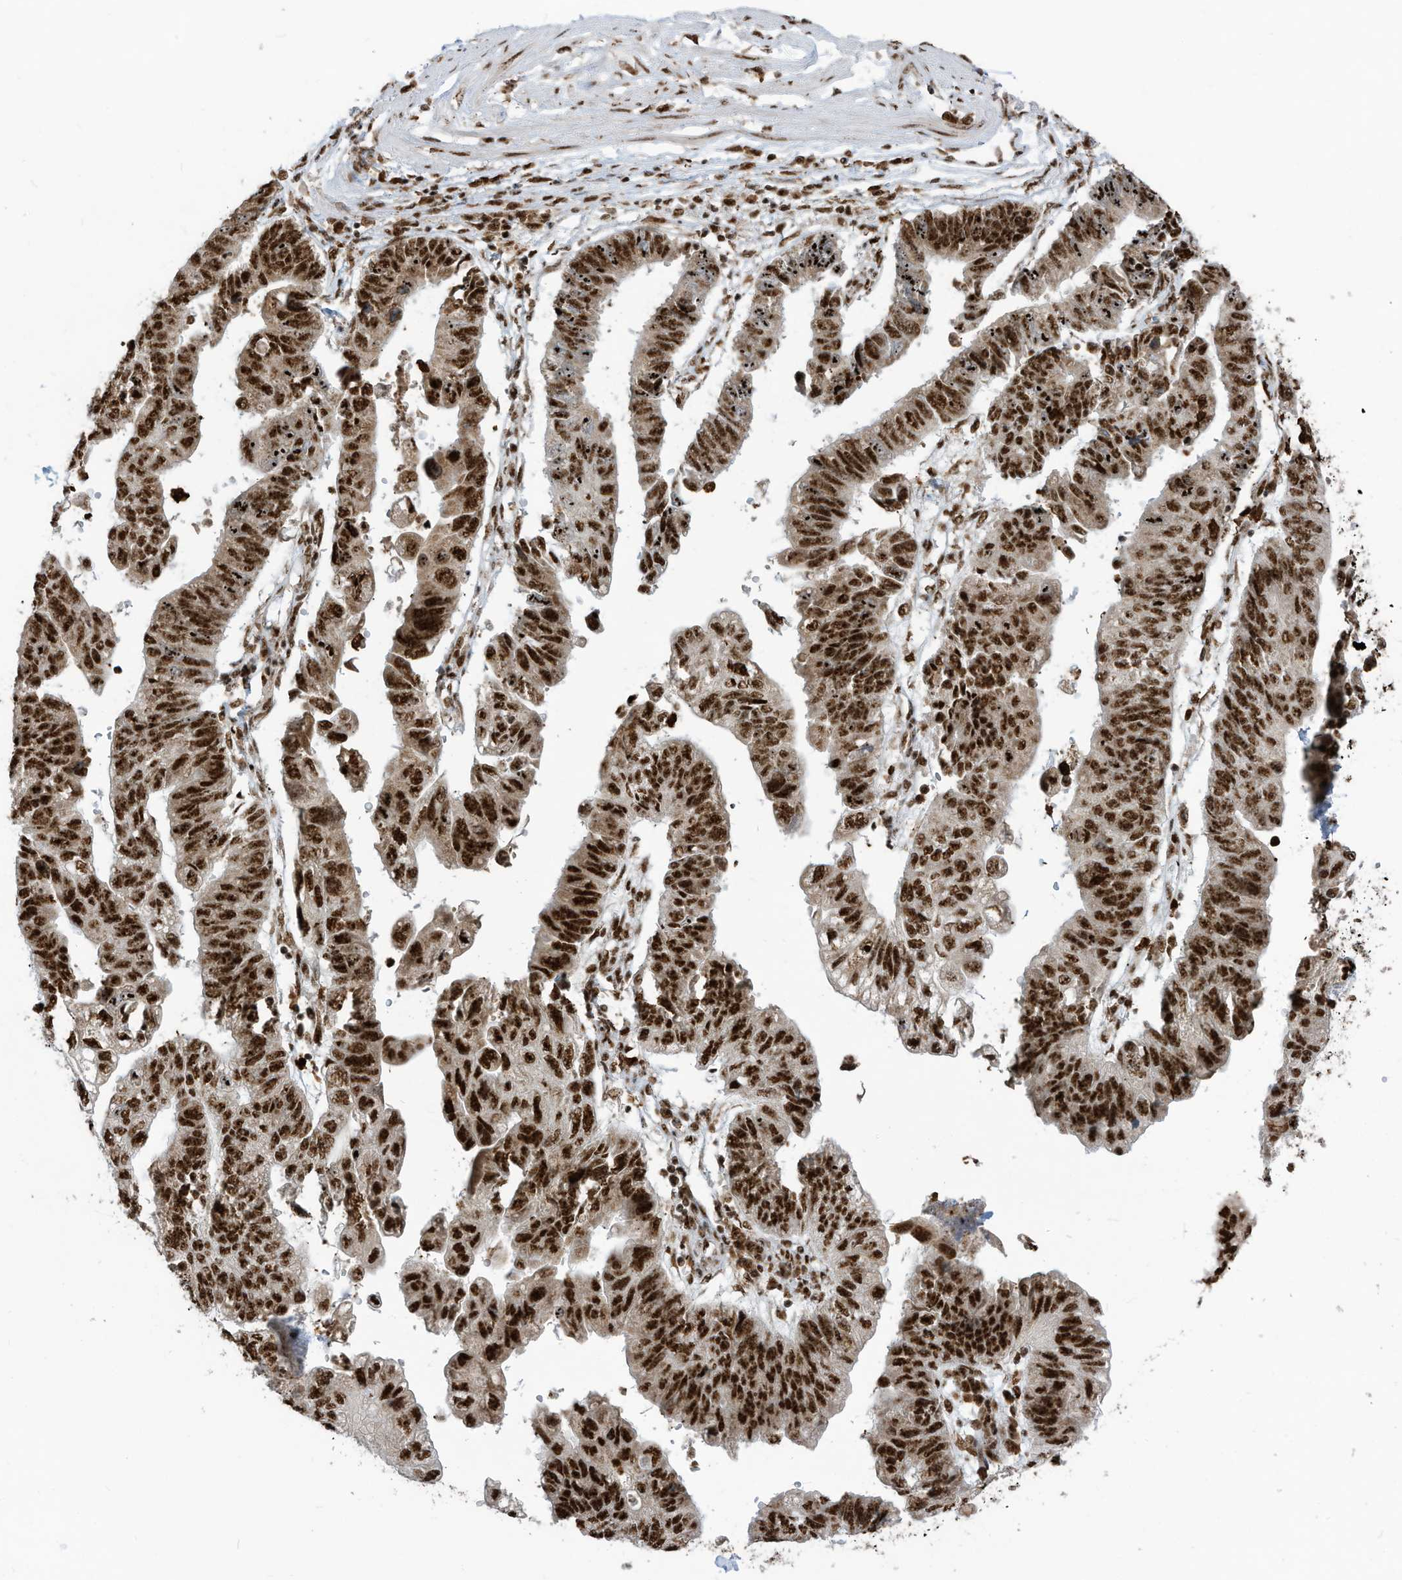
{"staining": {"intensity": "strong", "quantity": ">75%", "location": "nuclear"}, "tissue": "stomach cancer", "cell_type": "Tumor cells", "image_type": "cancer", "snomed": [{"axis": "morphology", "description": "Adenocarcinoma, NOS"}, {"axis": "topography", "description": "Stomach"}], "caption": "The micrograph demonstrates a brown stain indicating the presence of a protein in the nuclear of tumor cells in stomach cancer (adenocarcinoma).", "gene": "LBH", "patient": {"sex": "male", "age": 59}}